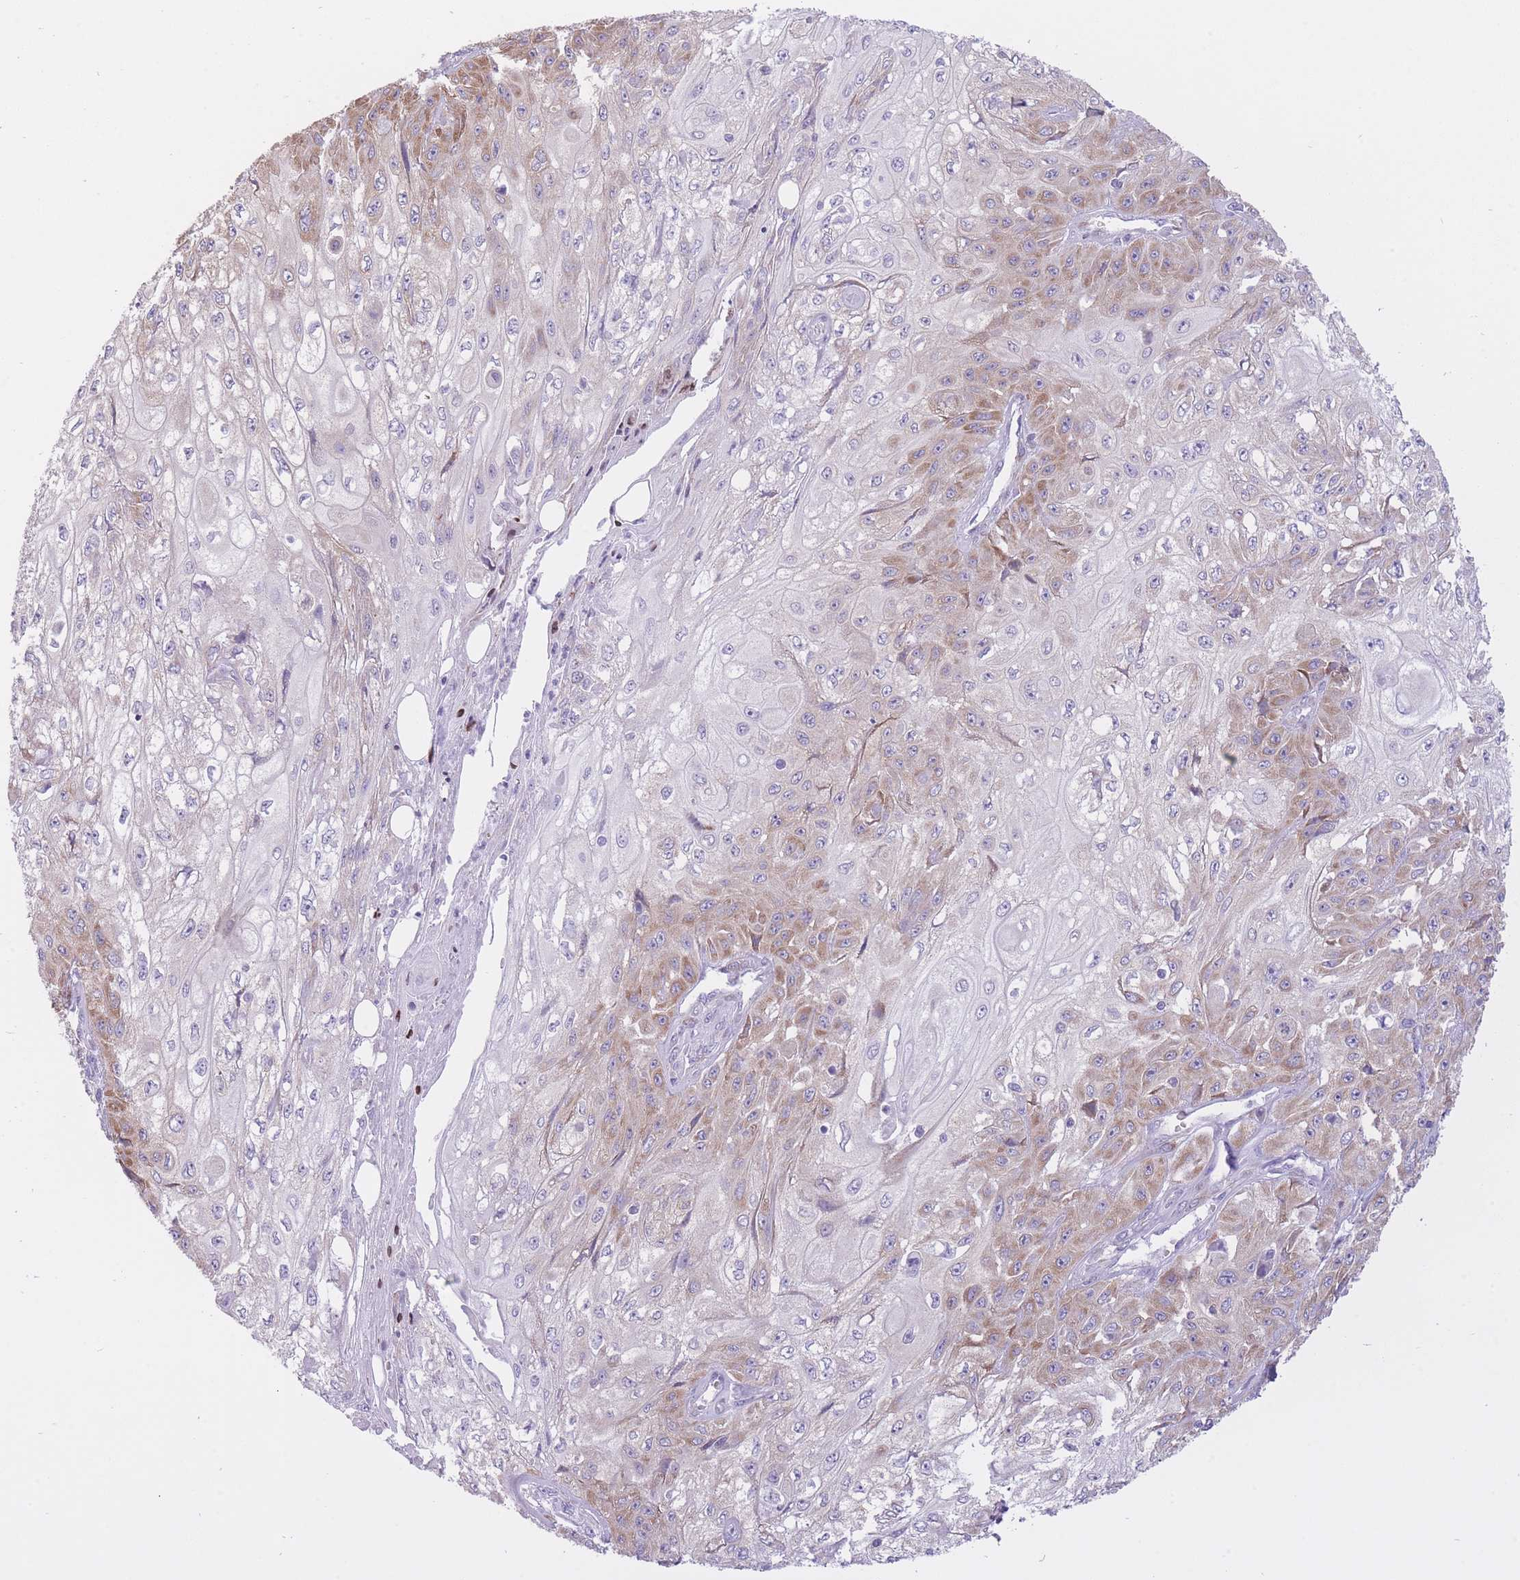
{"staining": {"intensity": "moderate", "quantity": "<25%", "location": "cytoplasmic/membranous"}, "tissue": "skin cancer", "cell_type": "Tumor cells", "image_type": "cancer", "snomed": [{"axis": "morphology", "description": "Squamous cell carcinoma, NOS"}, {"axis": "morphology", "description": "Squamous cell carcinoma, metastatic, NOS"}, {"axis": "topography", "description": "Skin"}, {"axis": "topography", "description": "Lymph node"}], "caption": "DAB (3,3'-diaminobenzidine) immunohistochemical staining of human skin squamous cell carcinoma demonstrates moderate cytoplasmic/membranous protein positivity in about <25% of tumor cells. (Stains: DAB in brown, nuclei in blue, Microscopy: brightfield microscopy at high magnification).", "gene": "ZNF501", "patient": {"sex": "male", "age": 75}}